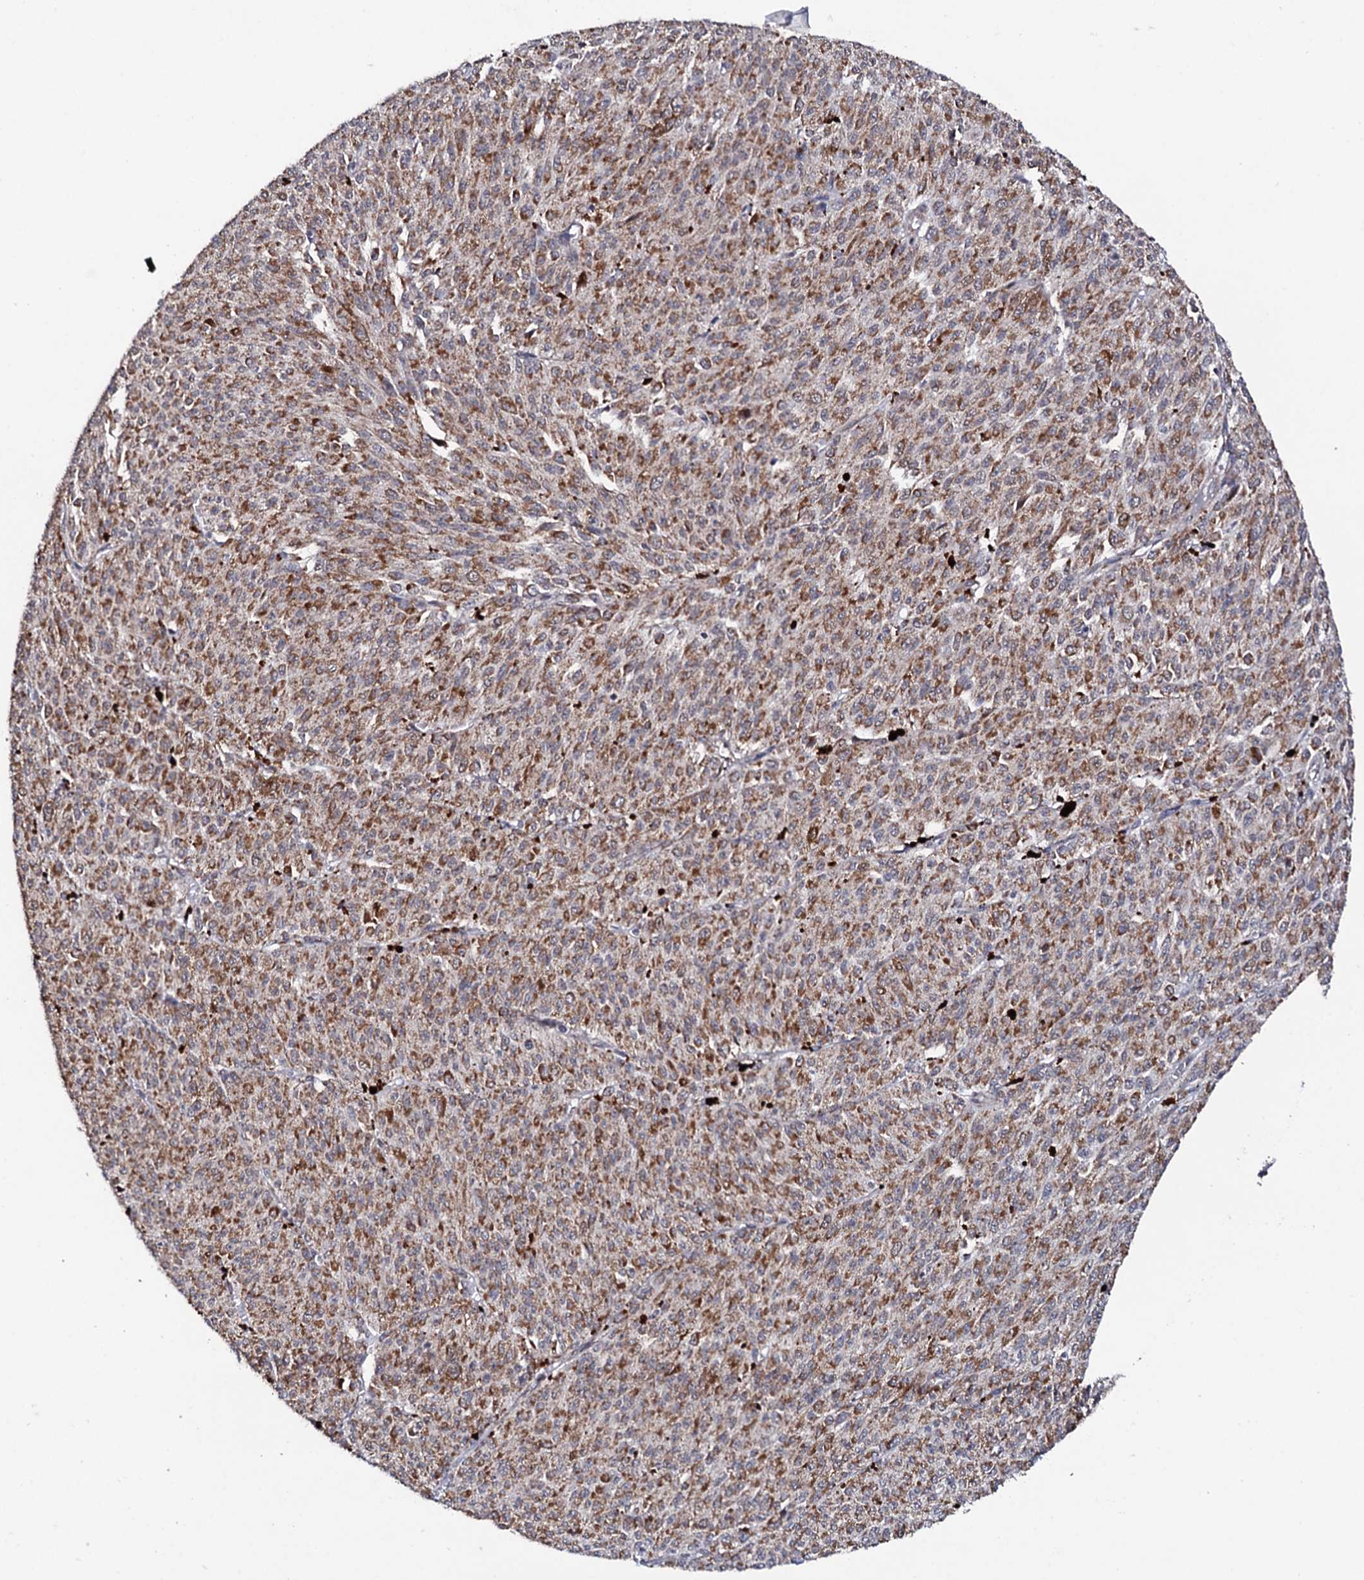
{"staining": {"intensity": "moderate", "quantity": ">75%", "location": "cytoplasmic/membranous"}, "tissue": "melanoma", "cell_type": "Tumor cells", "image_type": "cancer", "snomed": [{"axis": "morphology", "description": "Malignant melanoma, NOS"}, {"axis": "topography", "description": "Skin"}], "caption": "Protein analysis of melanoma tissue reveals moderate cytoplasmic/membranous positivity in approximately >75% of tumor cells.", "gene": "MTIF3", "patient": {"sex": "female", "age": 52}}